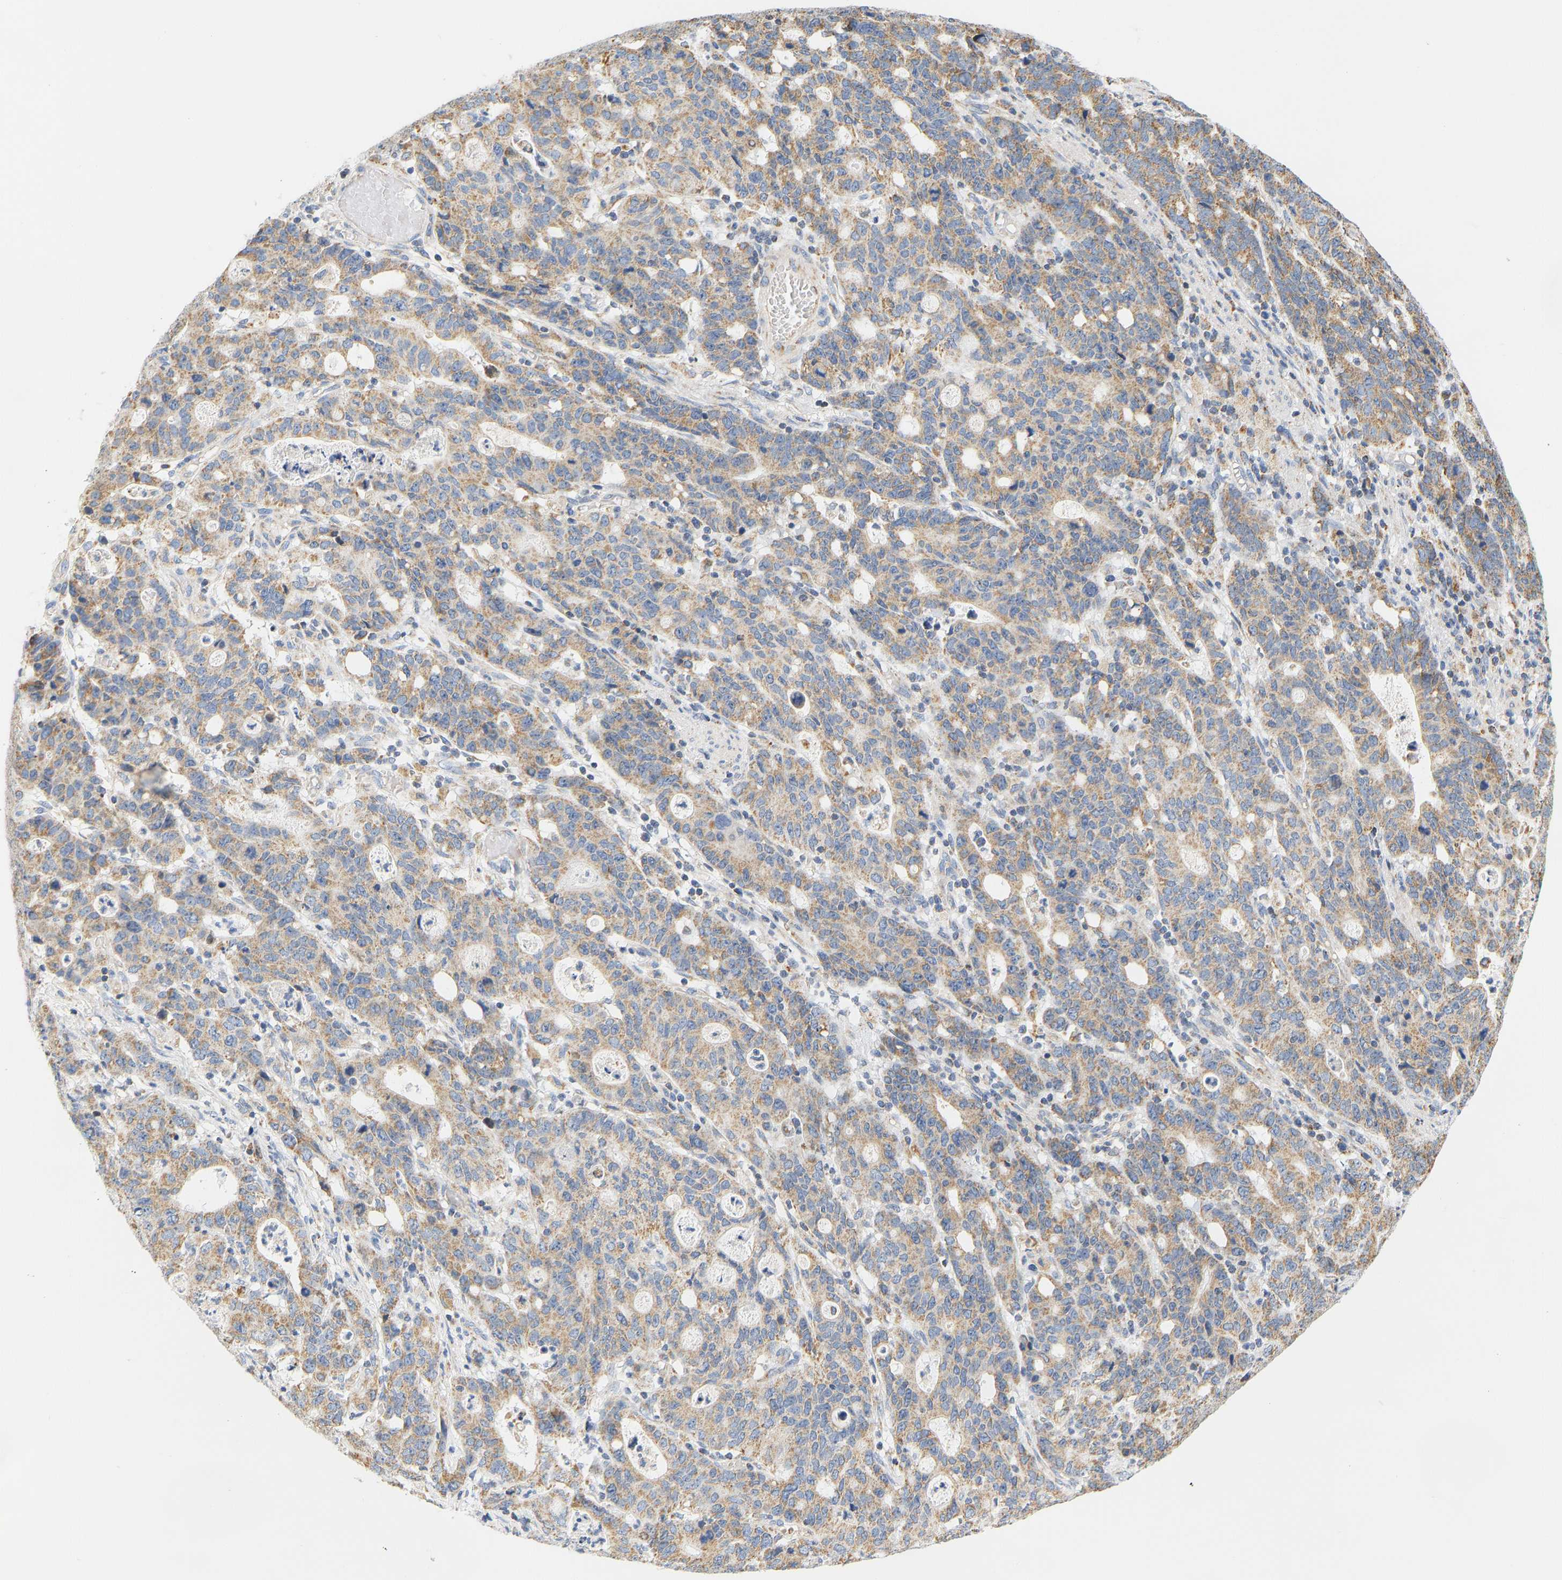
{"staining": {"intensity": "moderate", "quantity": ">75%", "location": "cytoplasmic/membranous"}, "tissue": "stomach cancer", "cell_type": "Tumor cells", "image_type": "cancer", "snomed": [{"axis": "morphology", "description": "Adenocarcinoma, NOS"}, {"axis": "topography", "description": "Stomach, upper"}], "caption": "Human adenocarcinoma (stomach) stained for a protein (brown) reveals moderate cytoplasmic/membranous positive staining in approximately >75% of tumor cells.", "gene": "GRPEL2", "patient": {"sex": "male", "age": 69}}